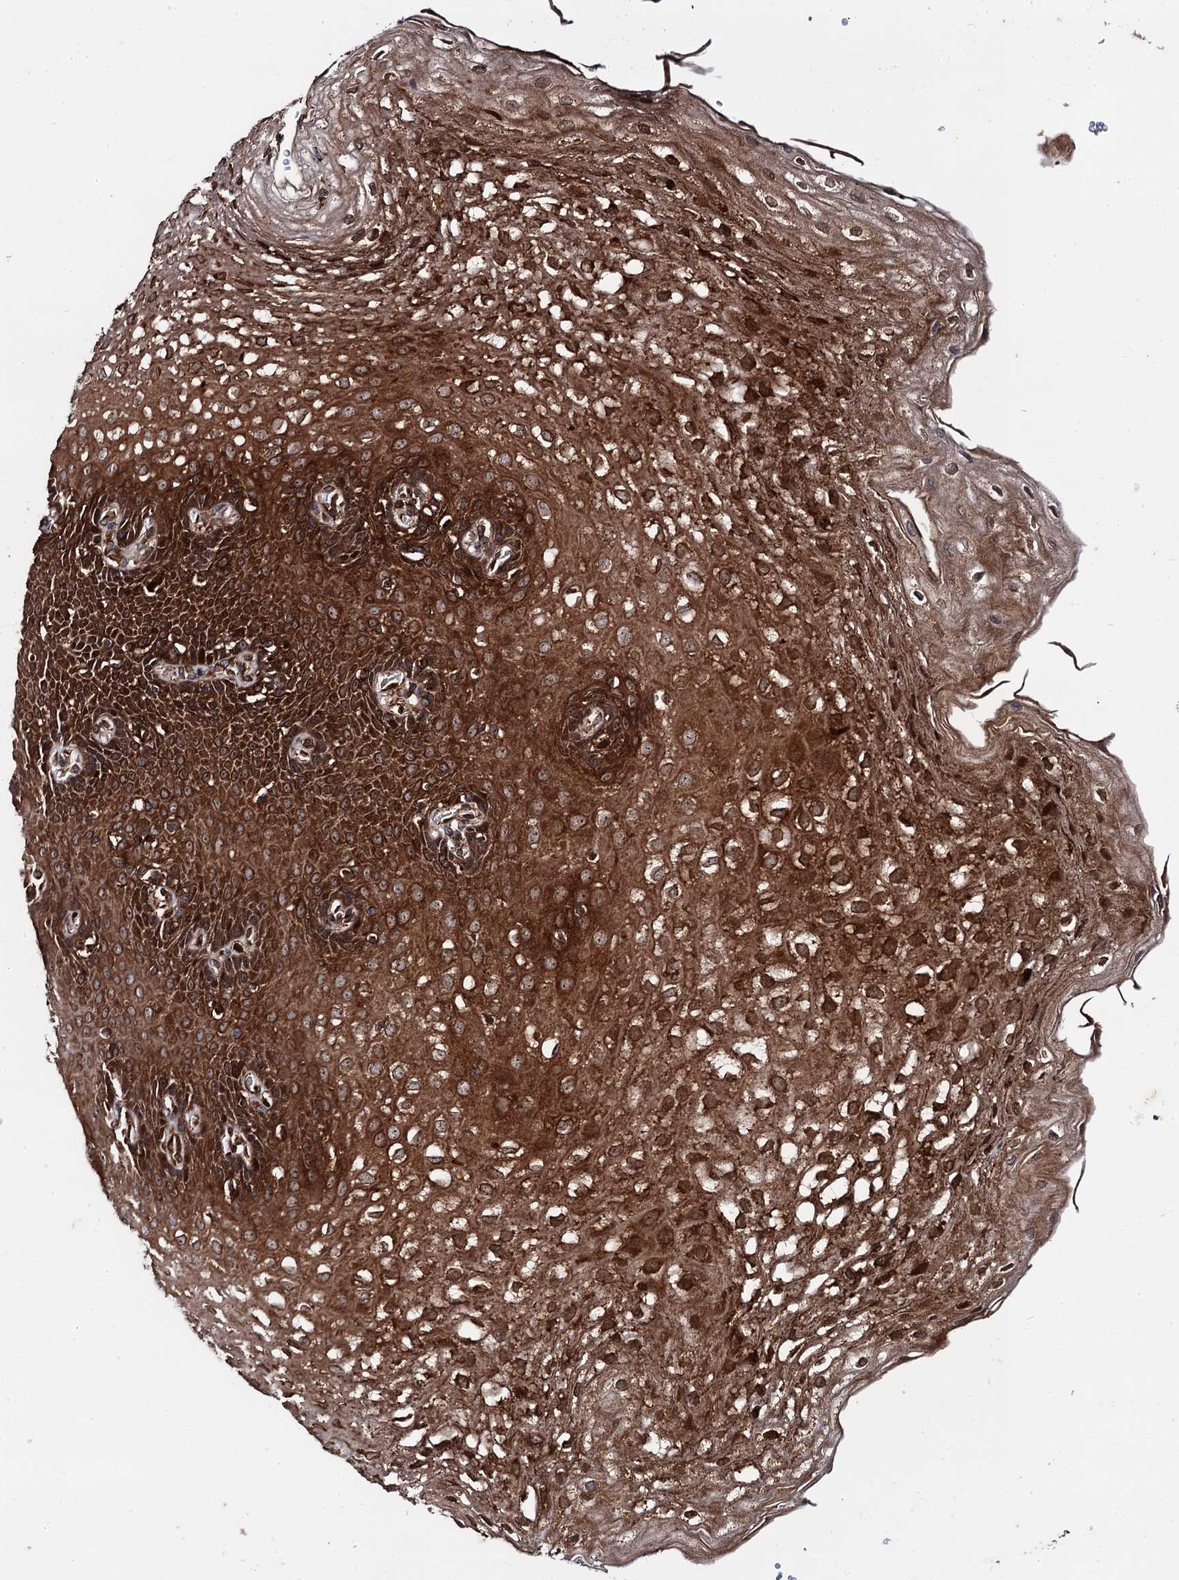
{"staining": {"intensity": "strong", "quantity": ">75%", "location": "cytoplasmic/membranous"}, "tissue": "esophagus", "cell_type": "Squamous epithelial cells", "image_type": "normal", "snomed": [{"axis": "morphology", "description": "Normal tissue, NOS"}, {"axis": "topography", "description": "Esophagus"}], "caption": "This micrograph displays normal esophagus stained with immunohistochemistry (IHC) to label a protein in brown. The cytoplasmic/membranous of squamous epithelial cells show strong positivity for the protein. Nuclei are counter-stained blue.", "gene": "BORA", "patient": {"sex": "female", "age": 66}}